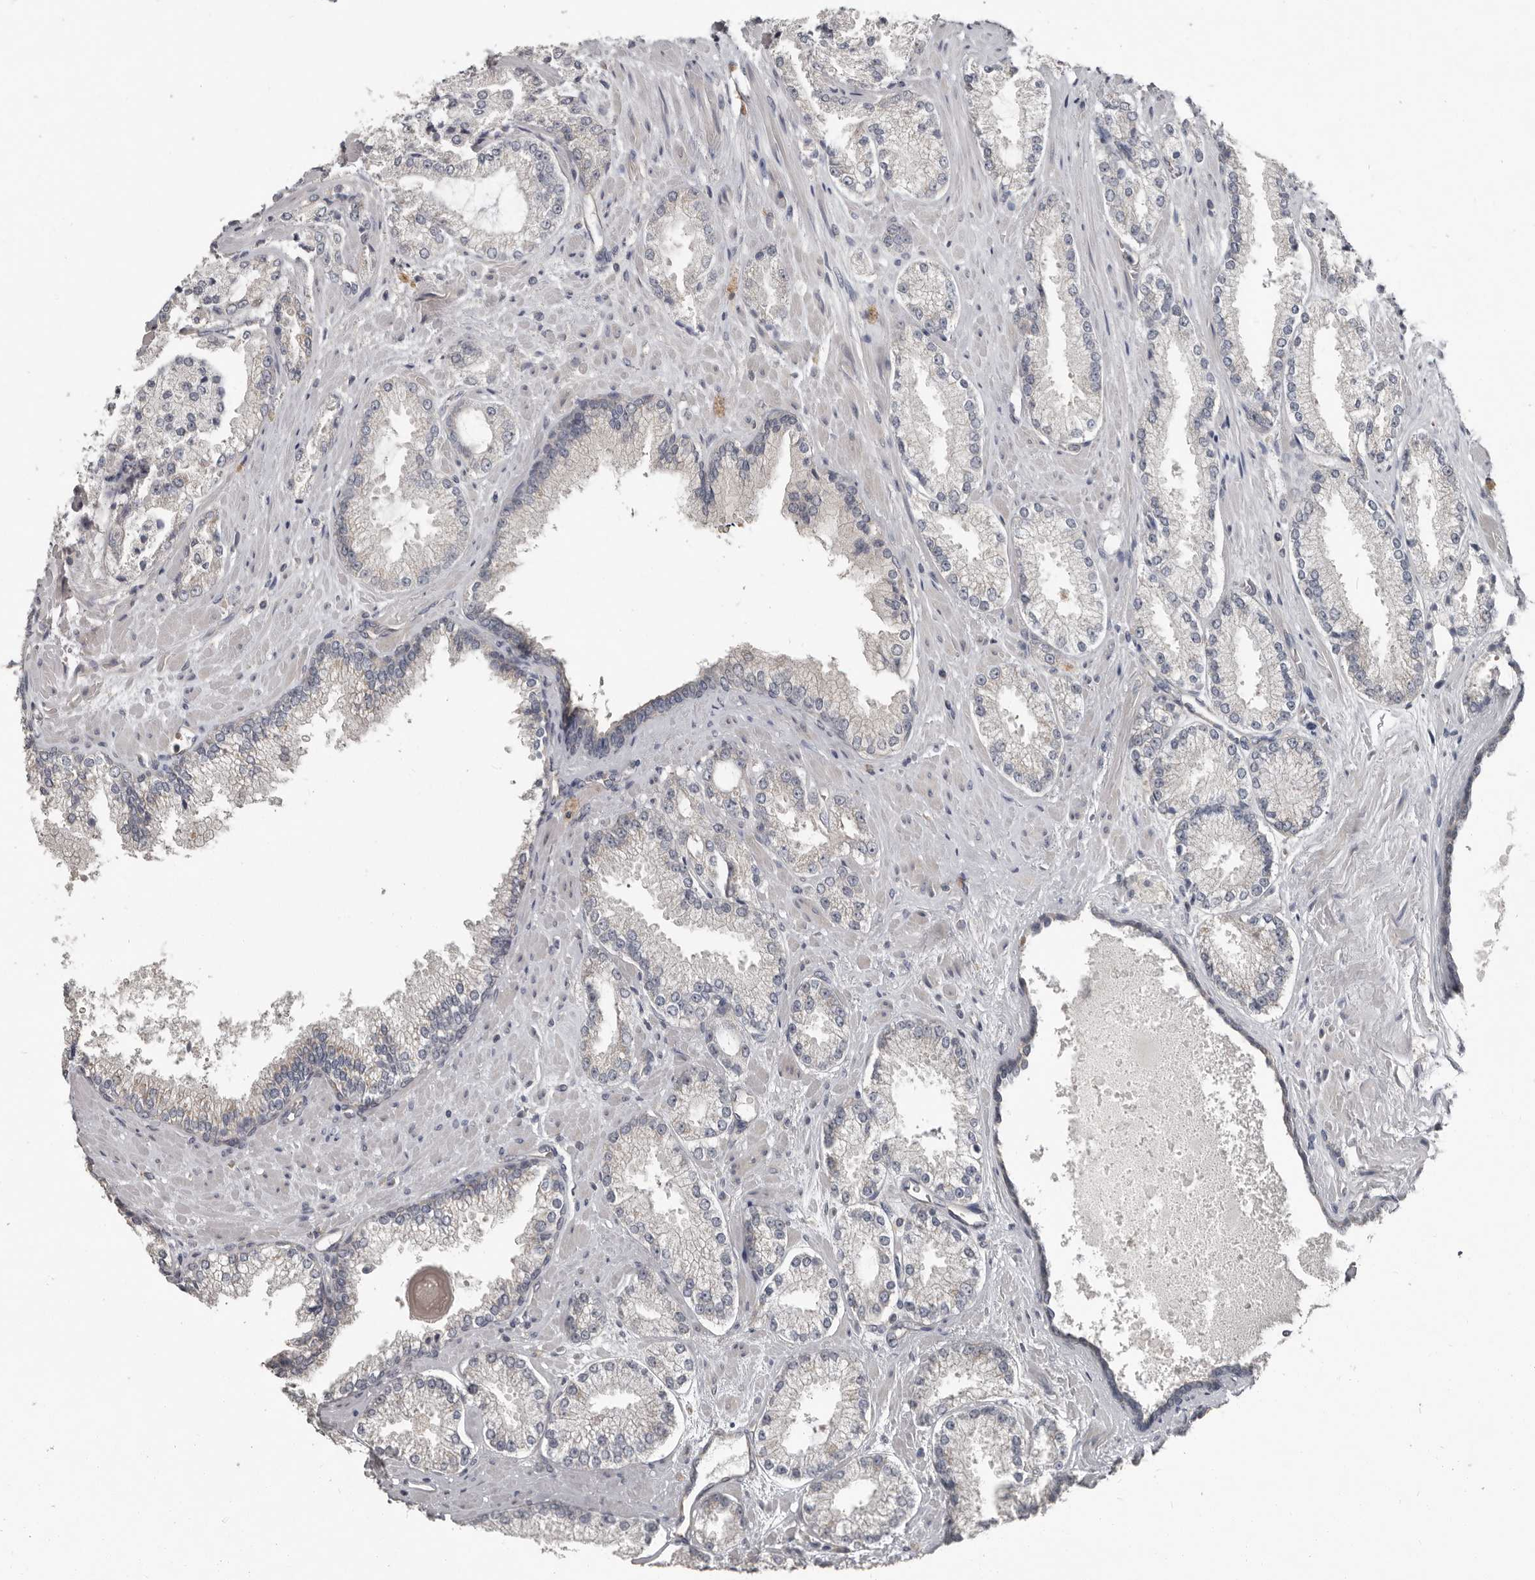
{"staining": {"intensity": "negative", "quantity": "none", "location": "none"}, "tissue": "prostate cancer", "cell_type": "Tumor cells", "image_type": "cancer", "snomed": [{"axis": "morphology", "description": "Adenocarcinoma, High grade"}, {"axis": "topography", "description": "Prostate"}], "caption": "This is an immunohistochemistry (IHC) micrograph of human prostate high-grade adenocarcinoma. There is no positivity in tumor cells.", "gene": "CA6", "patient": {"sex": "male", "age": 73}}